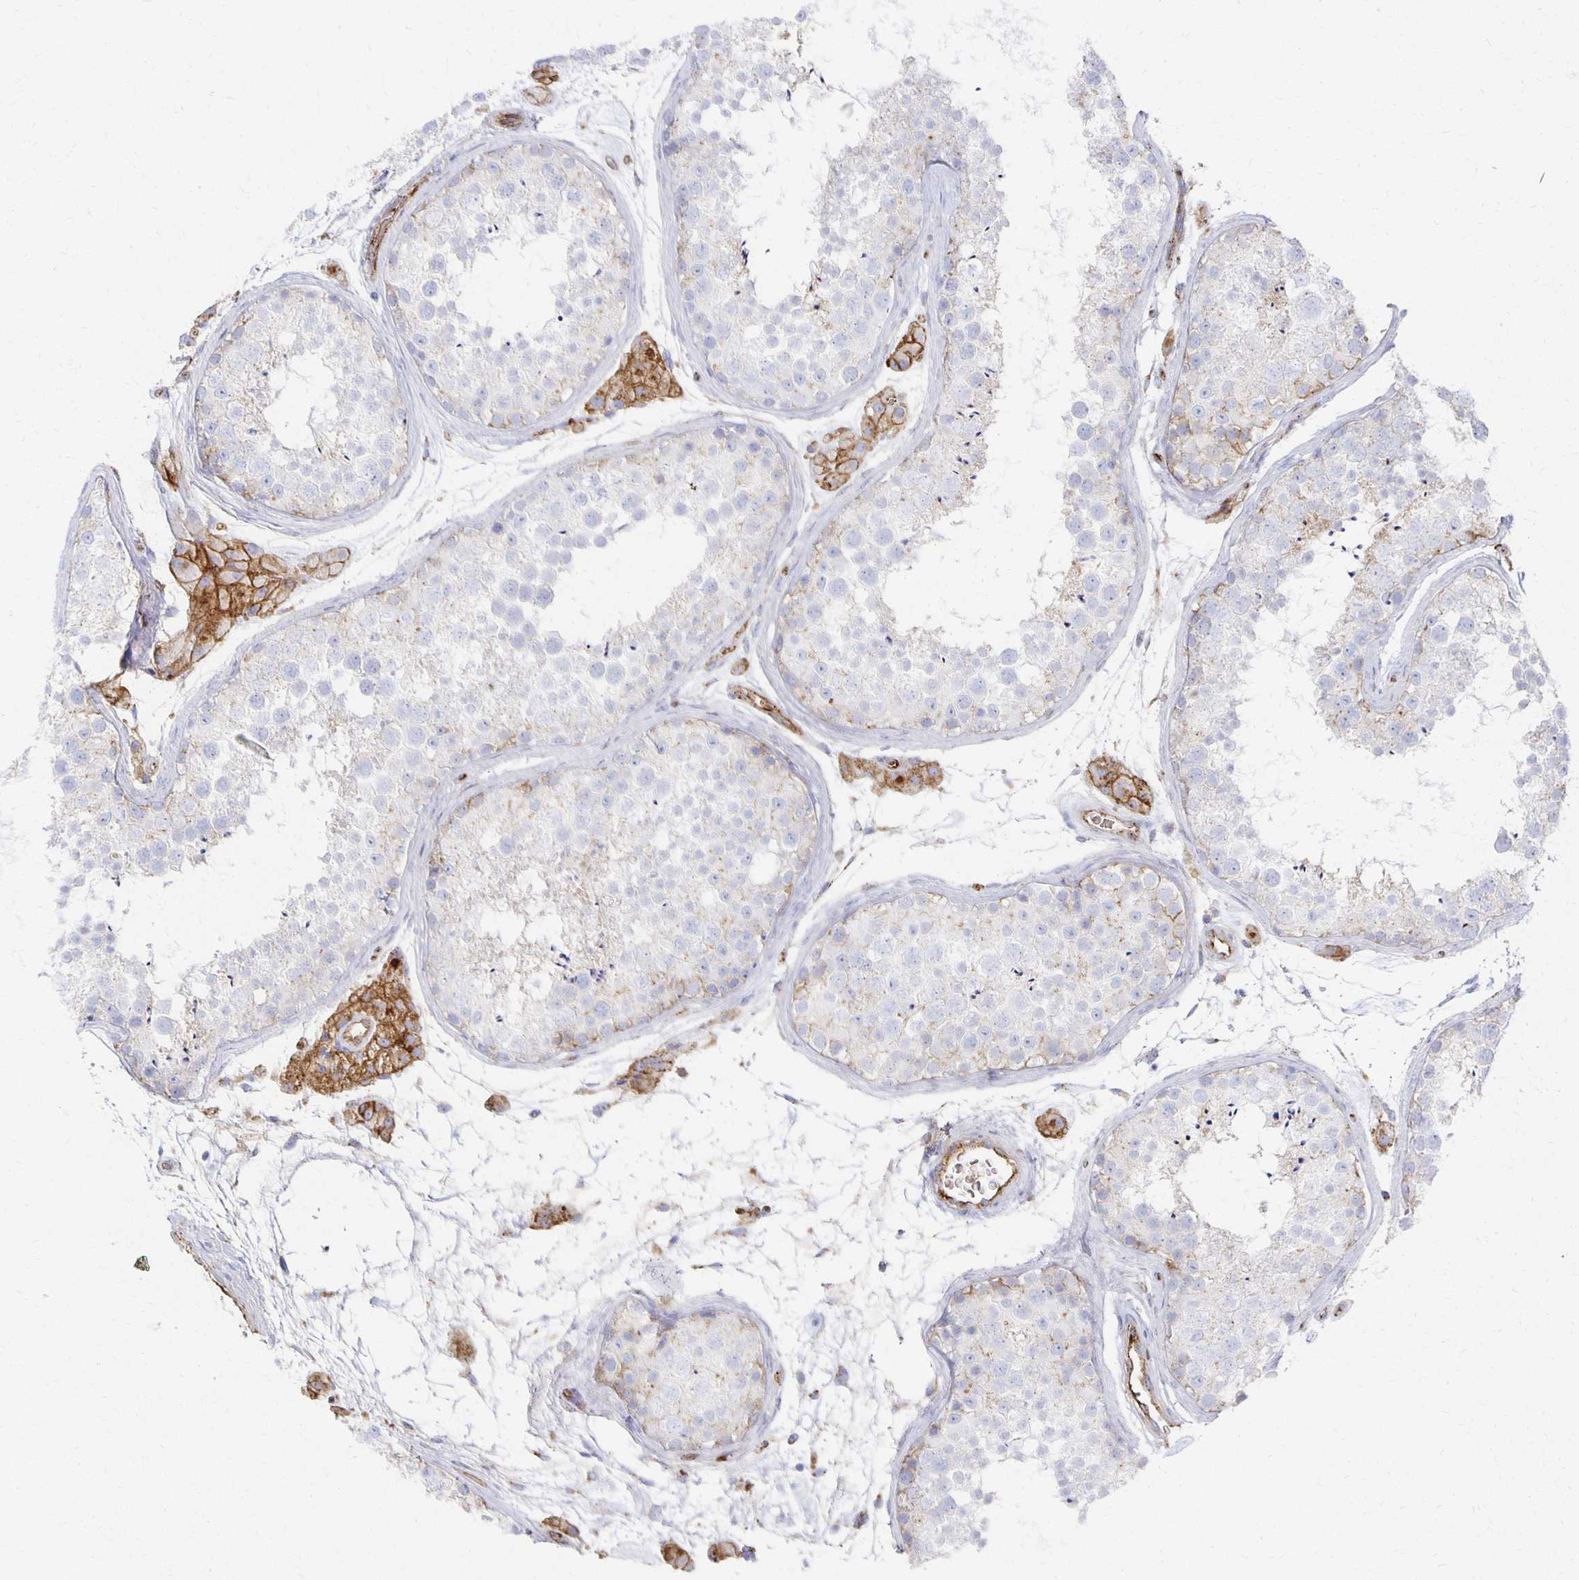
{"staining": {"intensity": "moderate", "quantity": "<25%", "location": "cytoplasmic/membranous"}, "tissue": "testis", "cell_type": "Cells in seminiferous ducts", "image_type": "normal", "snomed": [{"axis": "morphology", "description": "Normal tissue, NOS"}, {"axis": "topography", "description": "Testis"}], "caption": "Testis stained with DAB IHC demonstrates low levels of moderate cytoplasmic/membranous positivity in about <25% of cells in seminiferous ducts.", "gene": "TAAR1", "patient": {"sex": "male", "age": 41}}